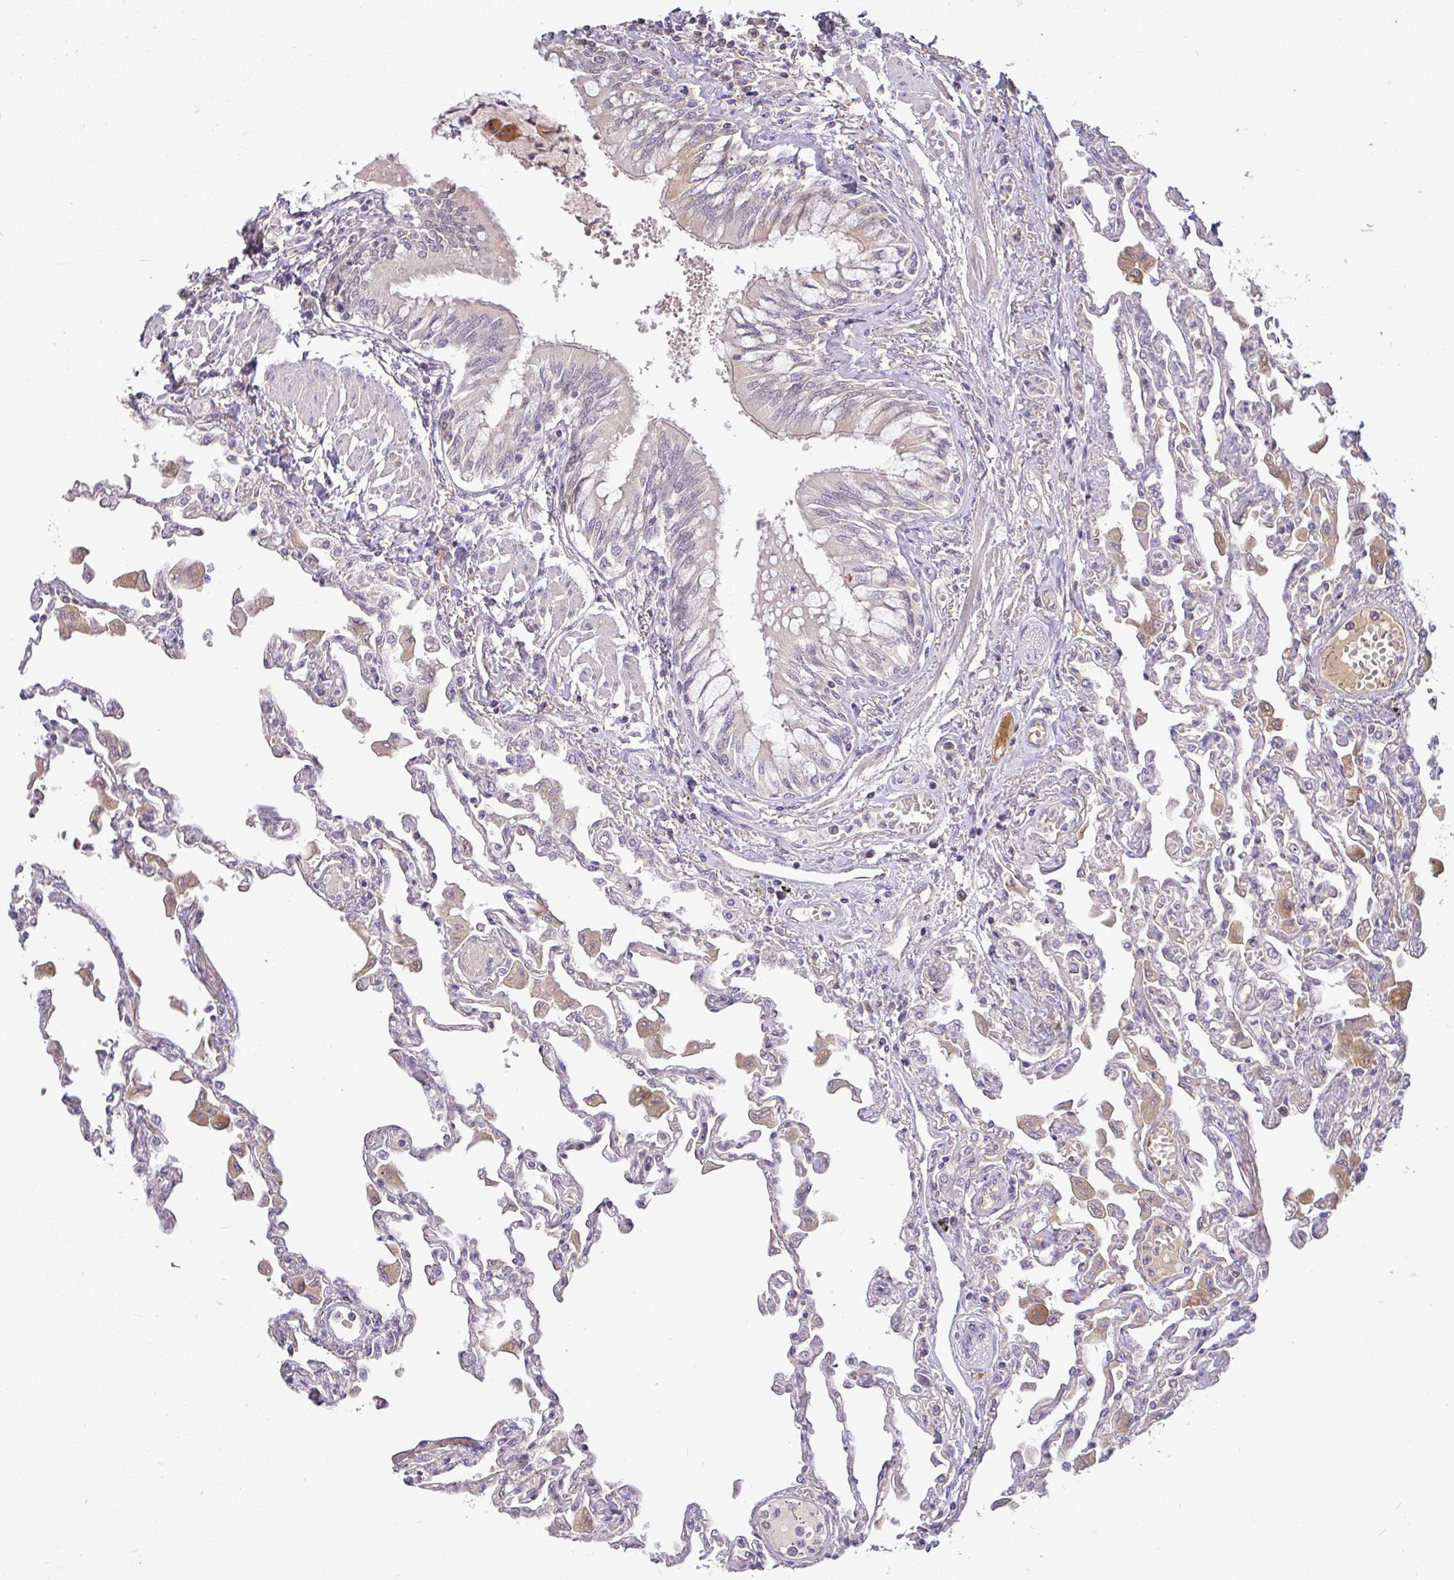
{"staining": {"intensity": "negative", "quantity": "none", "location": "none"}, "tissue": "lung", "cell_type": "Alveolar cells", "image_type": "normal", "snomed": [{"axis": "morphology", "description": "Normal tissue, NOS"}, {"axis": "topography", "description": "Bronchus"}, {"axis": "topography", "description": "Lung"}], "caption": "This is an IHC histopathology image of normal human lung. There is no staining in alveolar cells.", "gene": "APOM", "patient": {"sex": "female", "age": 49}}